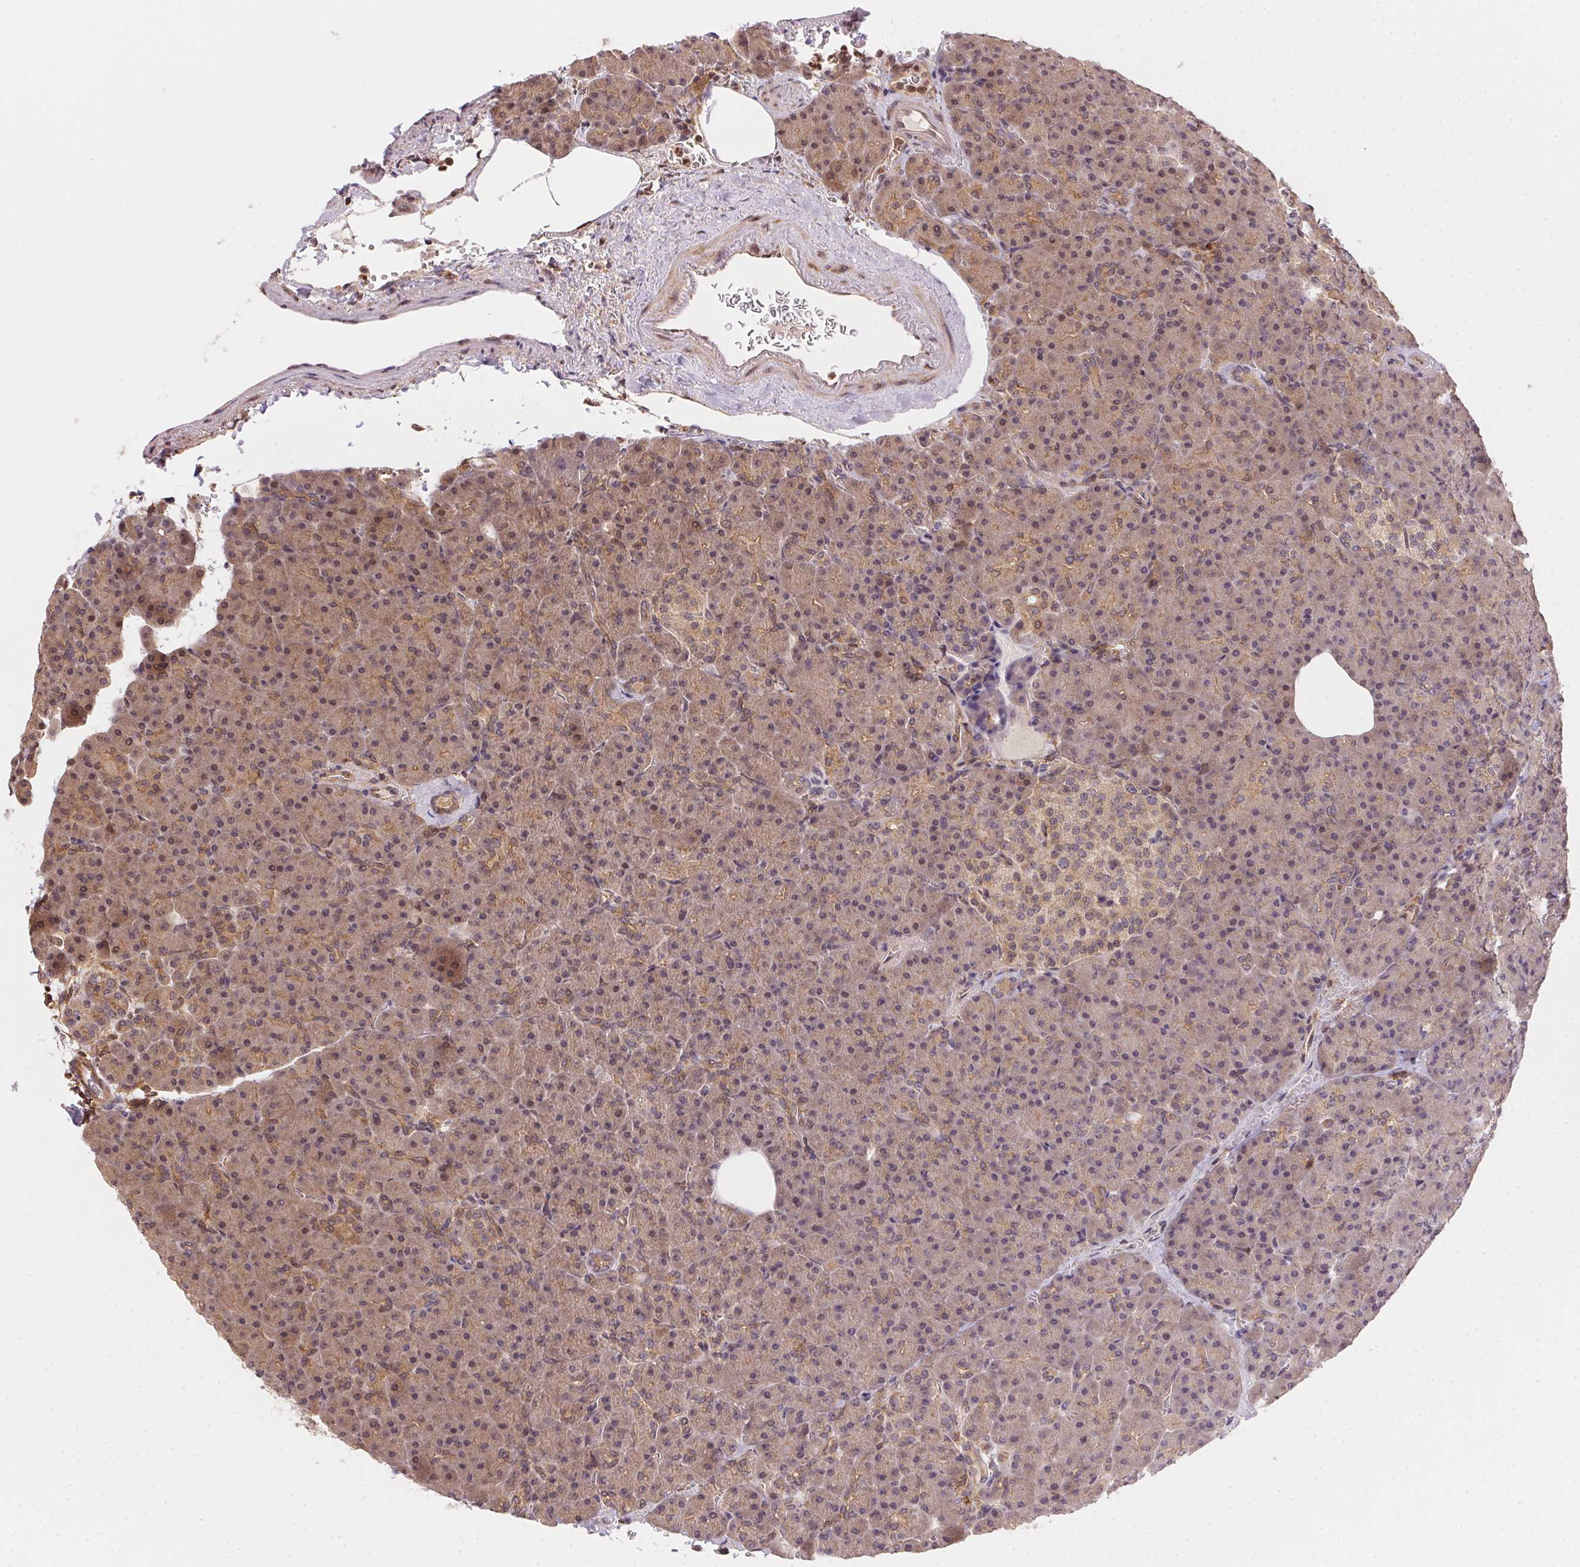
{"staining": {"intensity": "weak", "quantity": ">75%", "location": "cytoplasmic/membranous"}, "tissue": "pancreas", "cell_type": "Exocrine glandular cells", "image_type": "normal", "snomed": [{"axis": "morphology", "description": "Normal tissue, NOS"}, {"axis": "topography", "description": "Pancreas"}], "caption": "IHC (DAB (3,3'-diaminobenzidine)) staining of unremarkable pancreas reveals weak cytoplasmic/membranous protein staining in about >75% of exocrine glandular cells.", "gene": "MEX3D", "patient": {"sex": "female", "age": 74}}